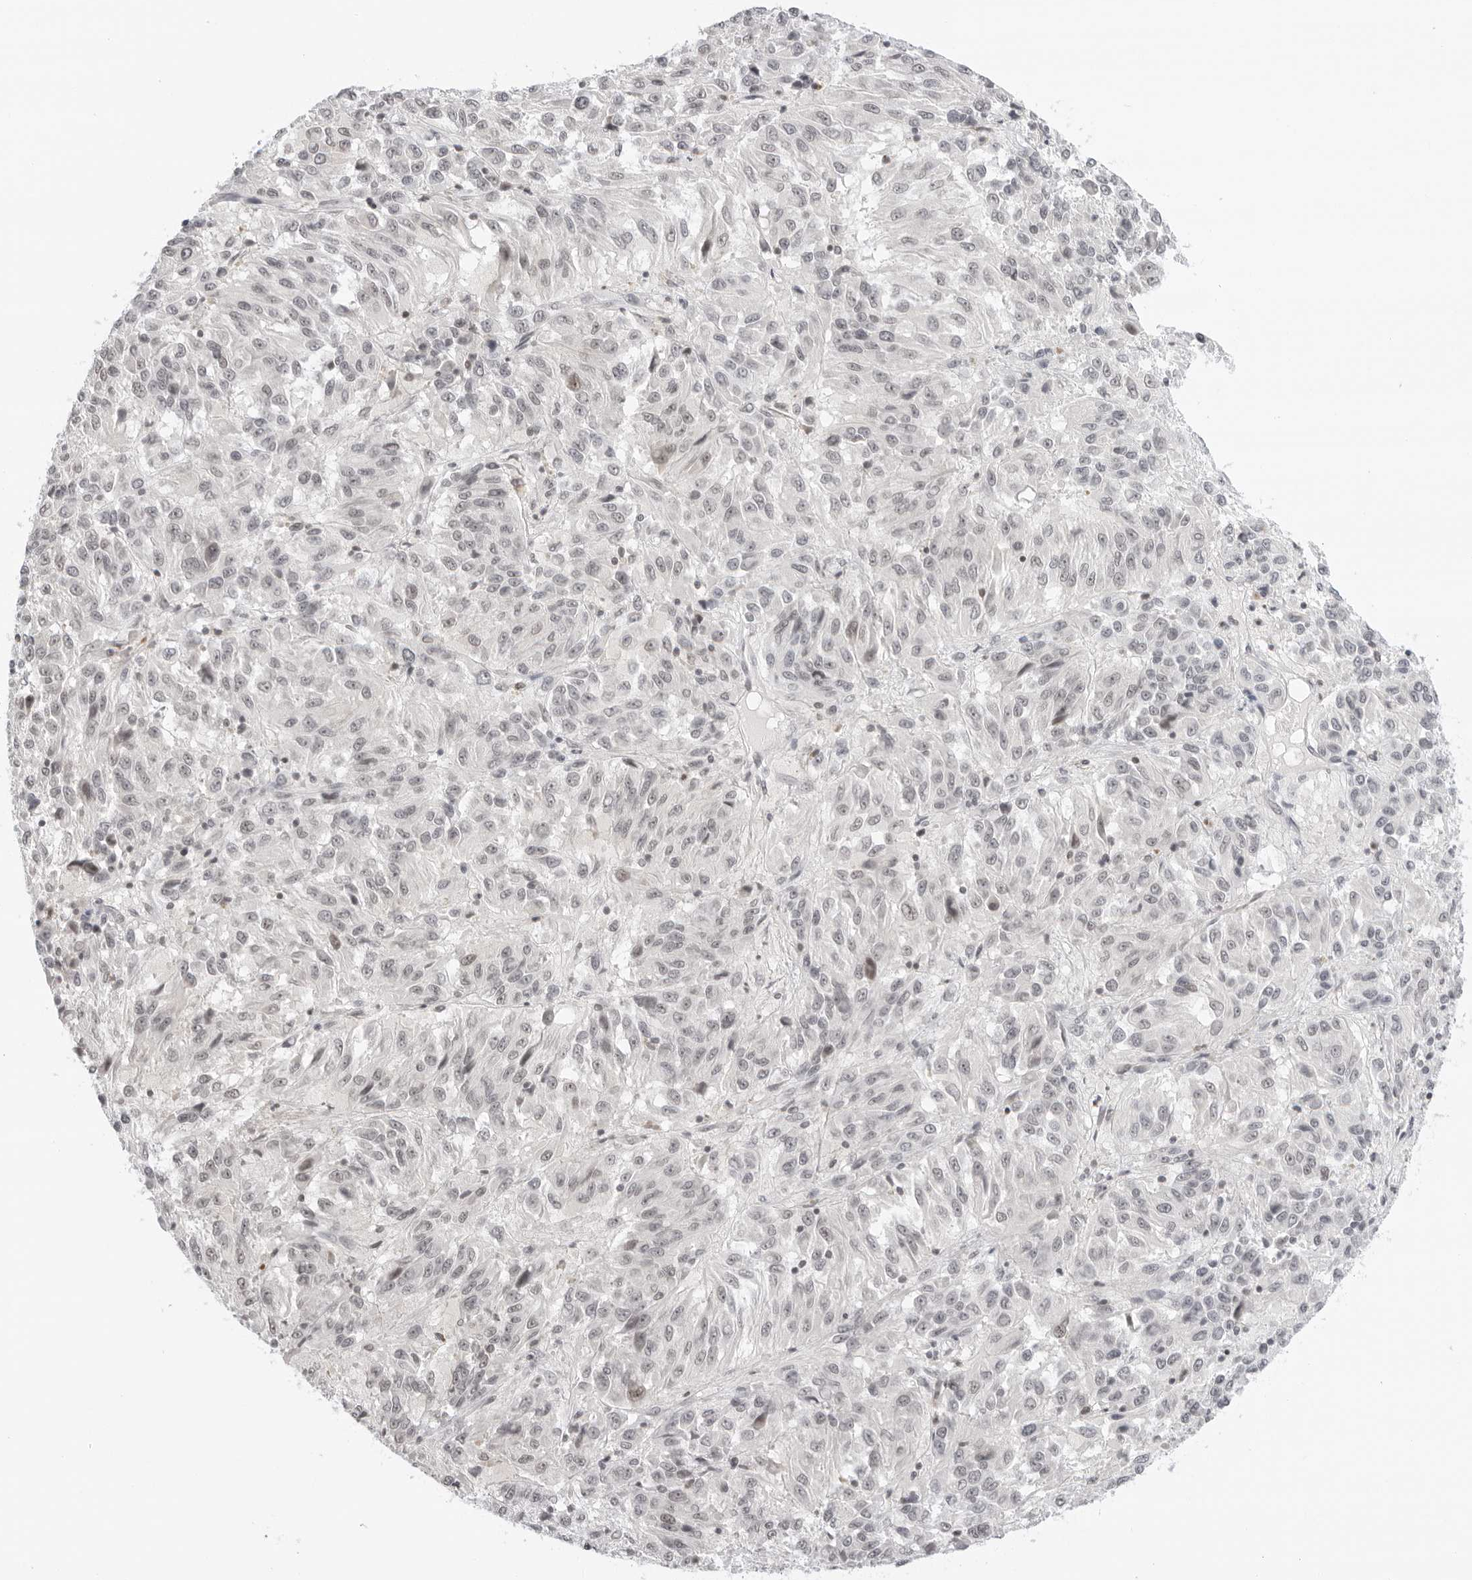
{"staining": {"intensity": "negative", "quantity": "none", "location": "none"}, "tissue": "melanoma", "cell_type": "Tumor cells", "image_type": "cancer", "snomed": [{"axis": "morphology", "description": "Malignant melanoma, Metastatic site"}, {"axis": "topography", "description": "Lung"}], "caption": "Immunohistochemical staining of melanoma demonstrates no significant staining in tumor cells.", "gene": "MSH6", "patient": {"sex": "male", "age": 64}}